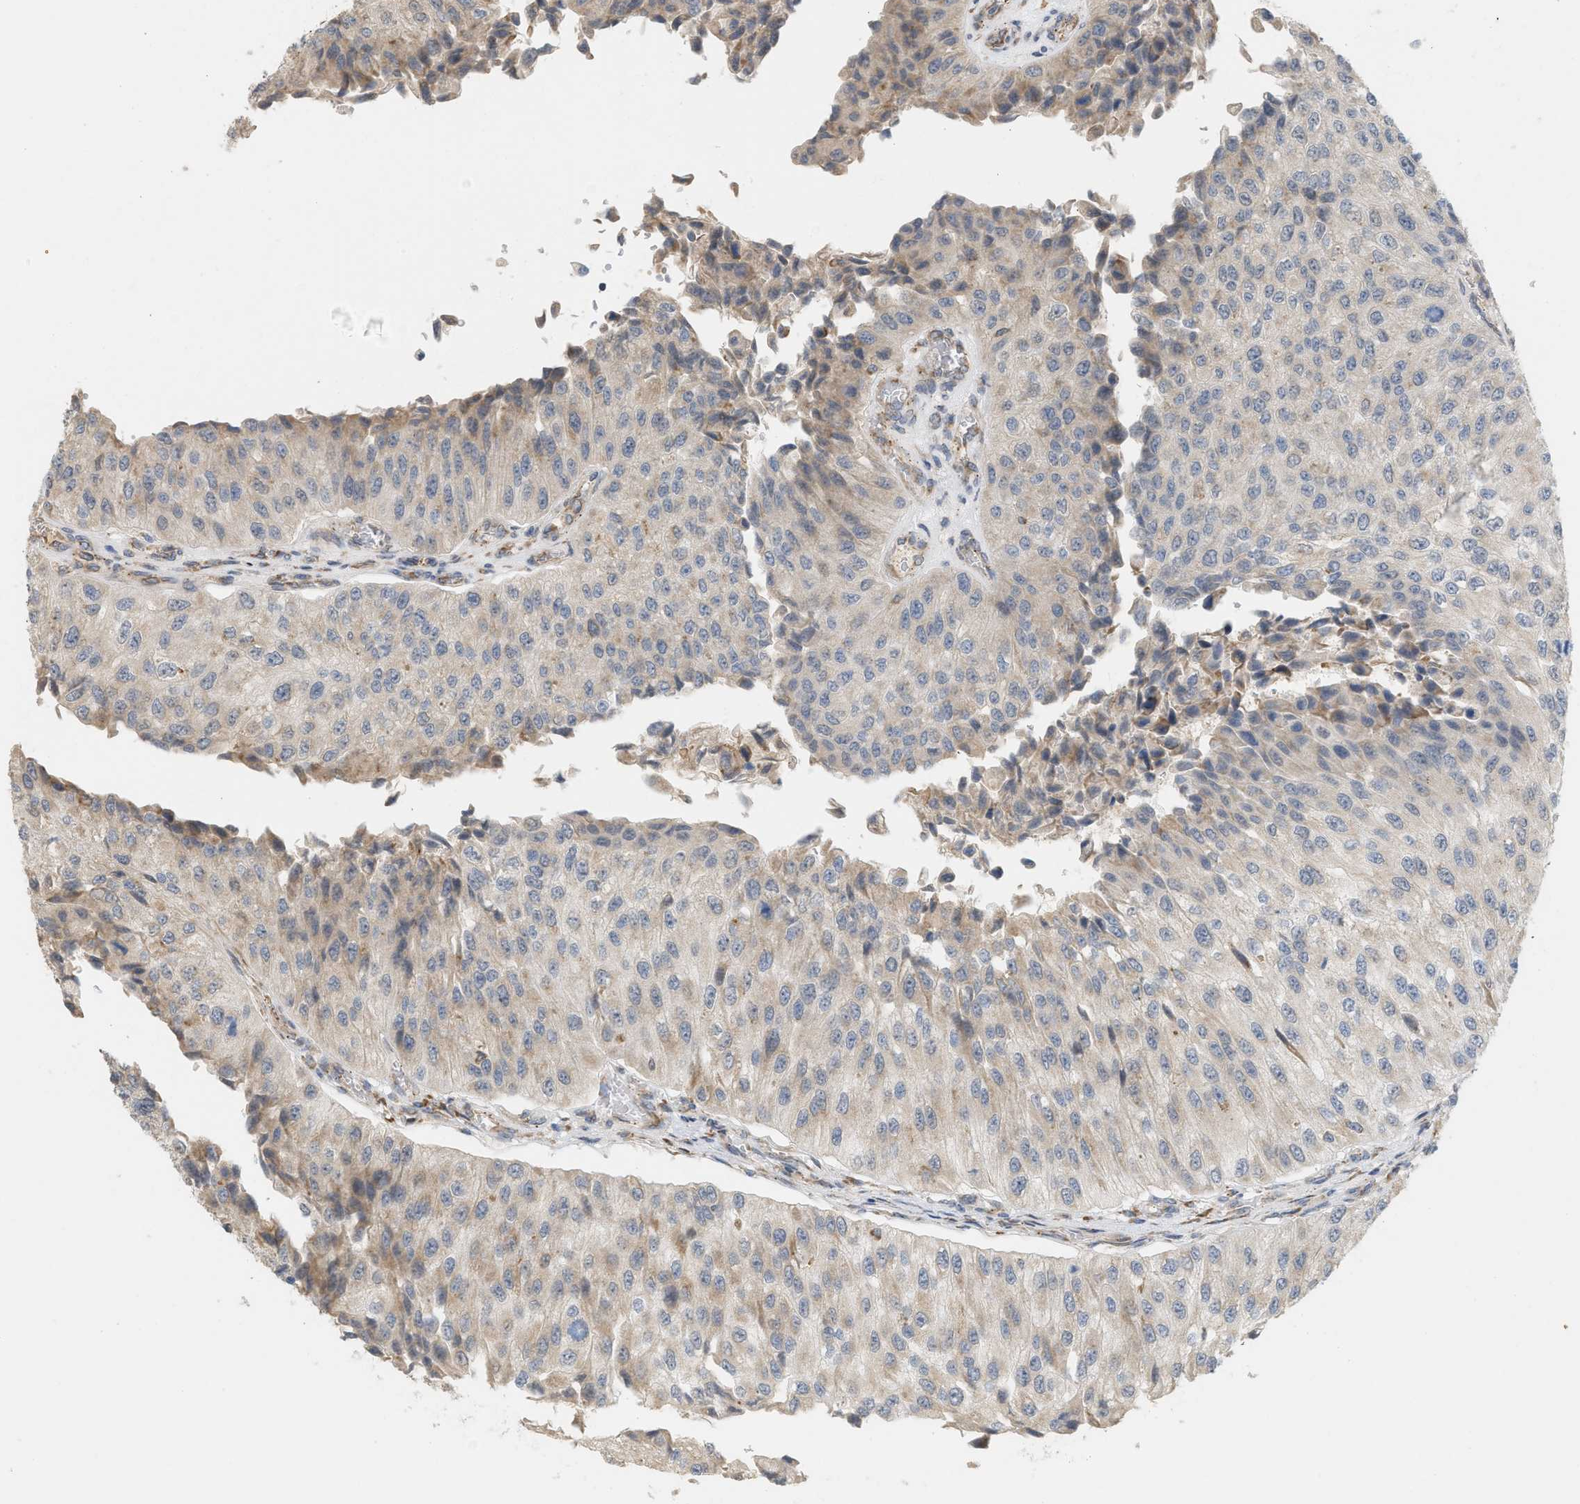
{"staining": {"intensity": "weak", "quantity": "25%-75%", "location": "cytoplasmic/membranous"}, "tissue": "urothelial cancer", "cell_type": "Tumor cells", "image_type": "cancer", "snomed": [{"axis": "morphology", "description": "Urothelial carcinoma, High grade"}, {"axis": "topography", "description": "Kidney"}, {"axis": "topography", "description": "Urinary bladder"}], "caption": "Protein expression analysis of human urothelial carcinoma (high-grade) reveals weak cytoplasmic/membranous positivity in about 25%-75% of tumor cells.", "gene": "SVOP", "patient": {"sex": "male", "age": 77}}